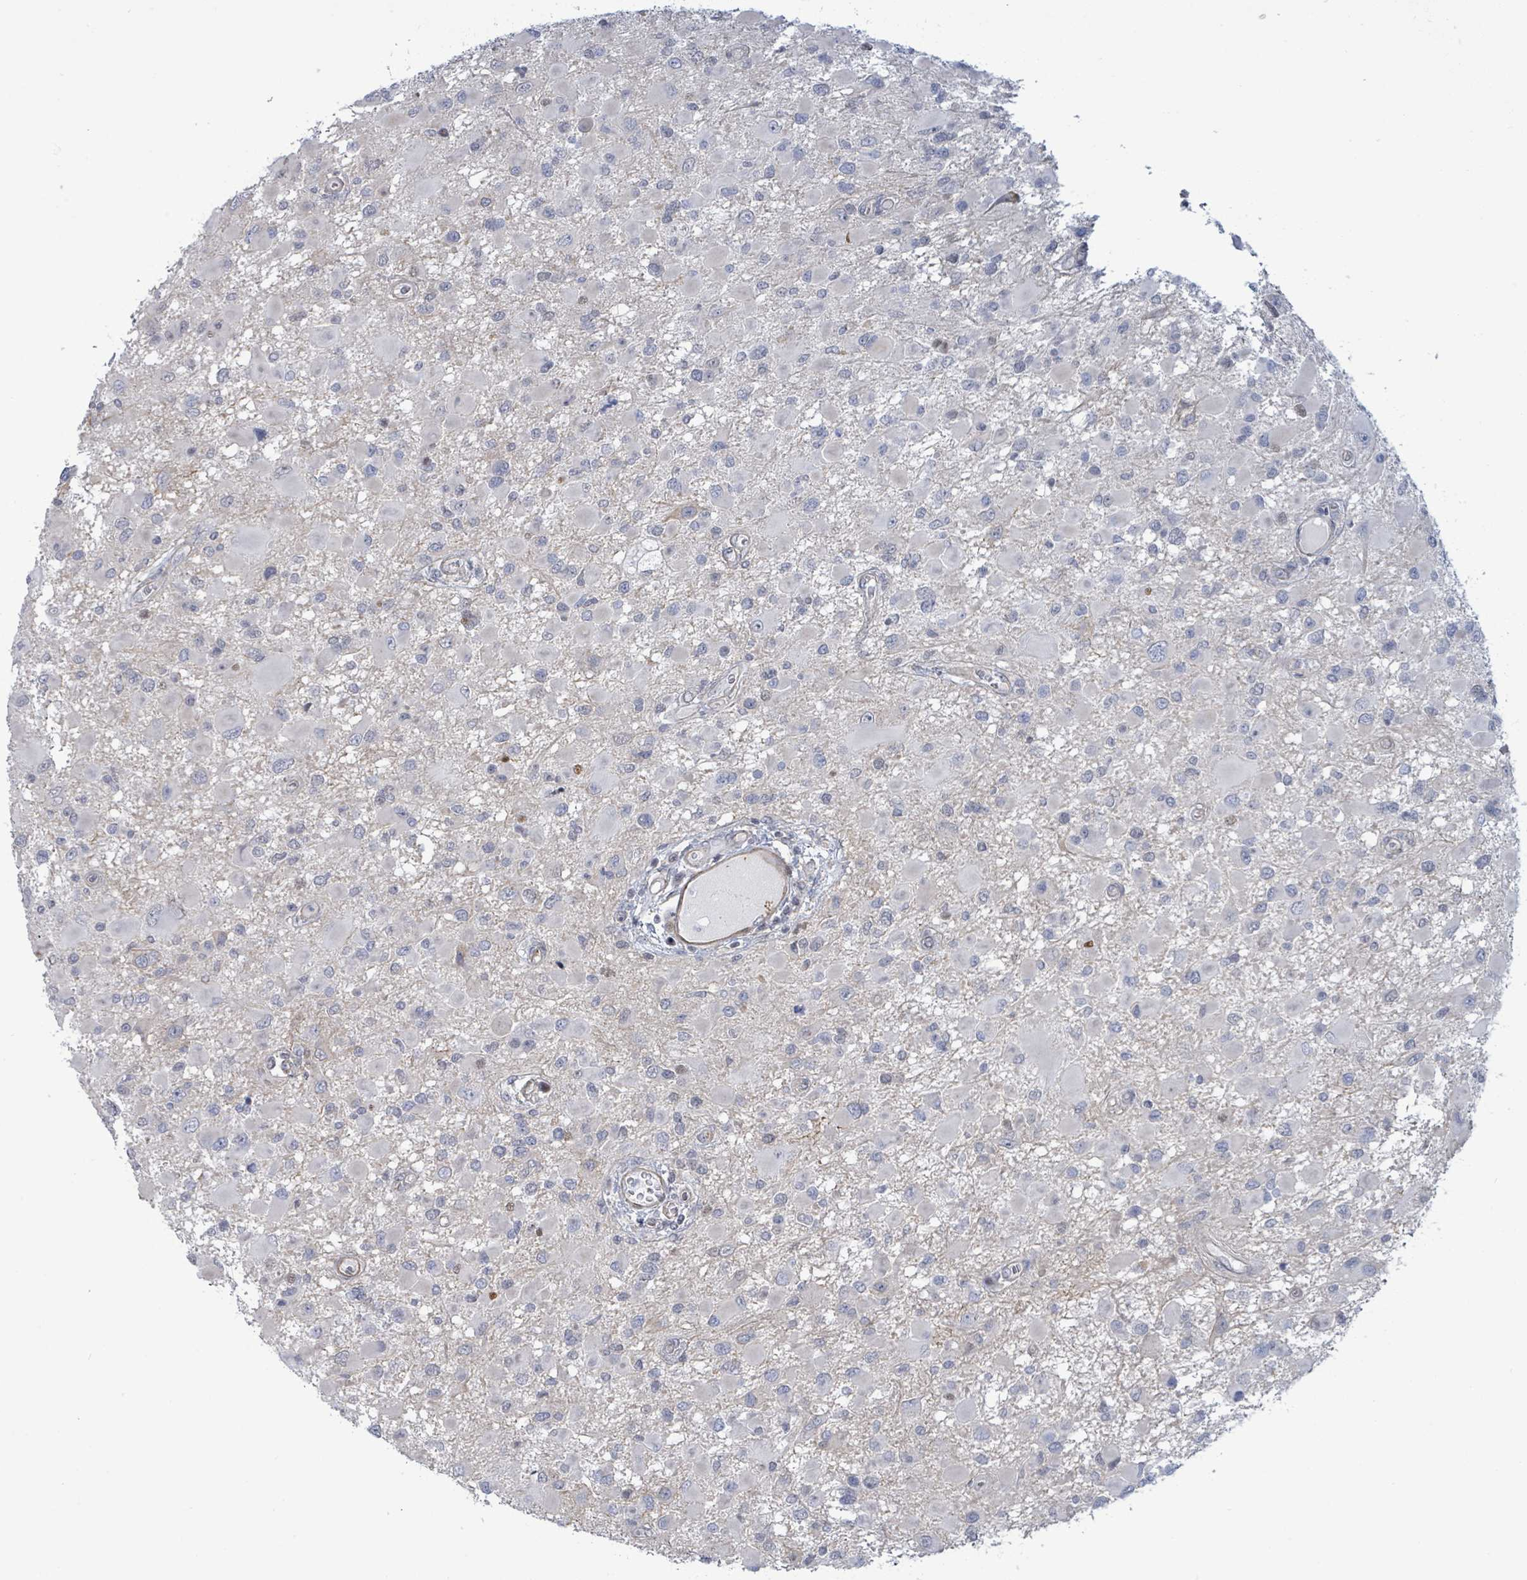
{"staining": {"intensity": "negative", "quantity": "none", "location": "none"}, "tissue": "glioma", "cell_type": "Tumor cells", "image_type": "cancer", "snomed": [{"axis": "morphology", "description": "Glioma, malignant, High grade"}, {"axis": "topography", "description": "Brain"}], "caption": "IHC photomicrograph of glioma stained for a protein (brown), which demonstrates no expression in tumor cells. (Brightfield microscopy of DAB immunohistochemistry at high magnification).", "gene": "DMRTC1B", "patient": {"sex": "male", "age": 53}}